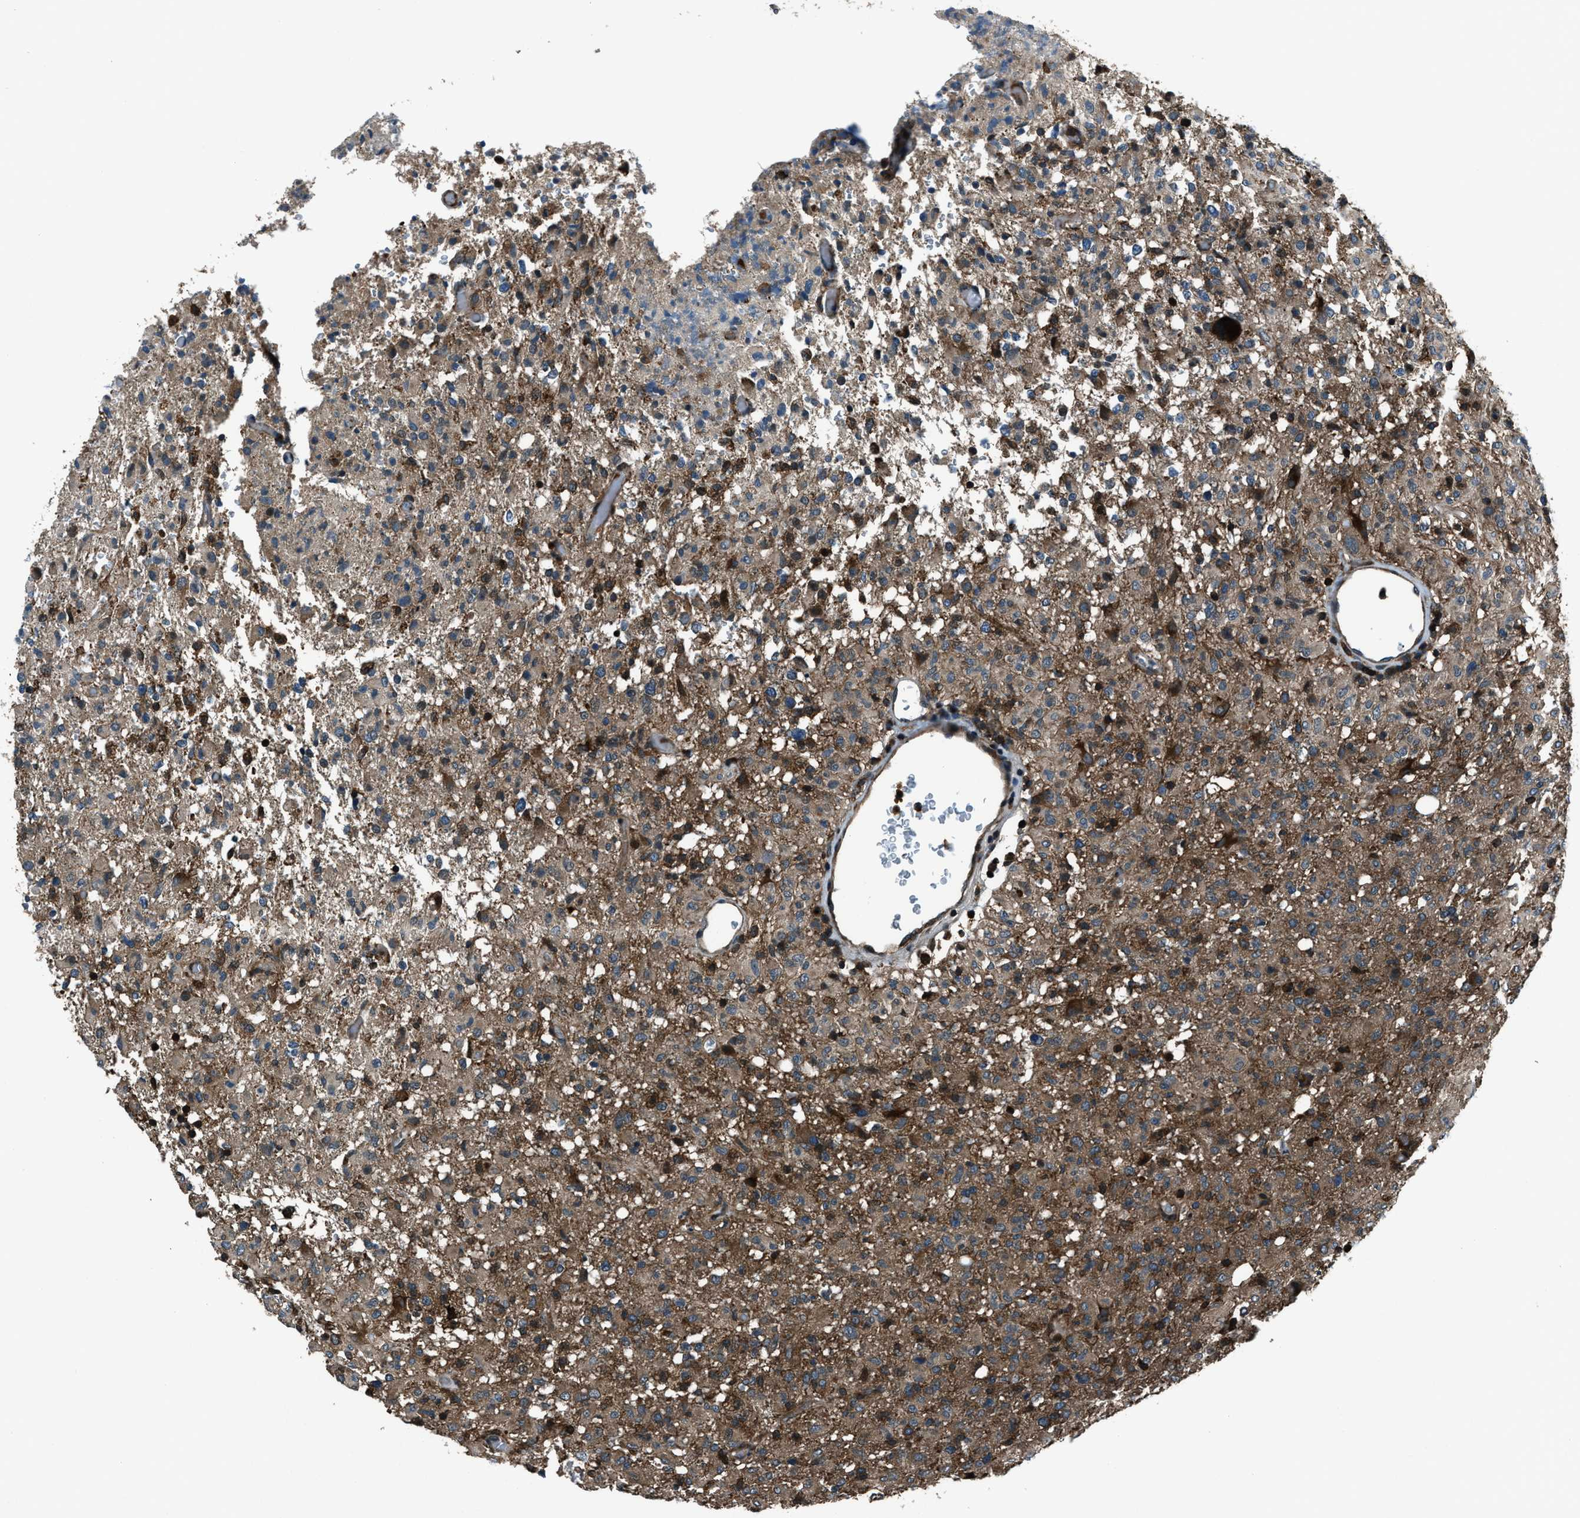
{"staining": {"intensity": "moderate", "quantity": "<25%", "location": "cytoplasmic/membranous"}, "tissue": "glioma", "cell_type": "Tumor cells", "image_type": "cancer", "snomed": [{"axis": "morphology", "description": "Glioma, malignant, High grade"}, {"axis": "topography", "description": "Brain"}], "caption": "Approximately <25% of tumor cells in human glioma display moderate cytoplasmic/membranous protein expression as visualized by brown immunohistochemical staining.", "gene": "SNX30", "patient": {"sex": "female", "age": 57}}